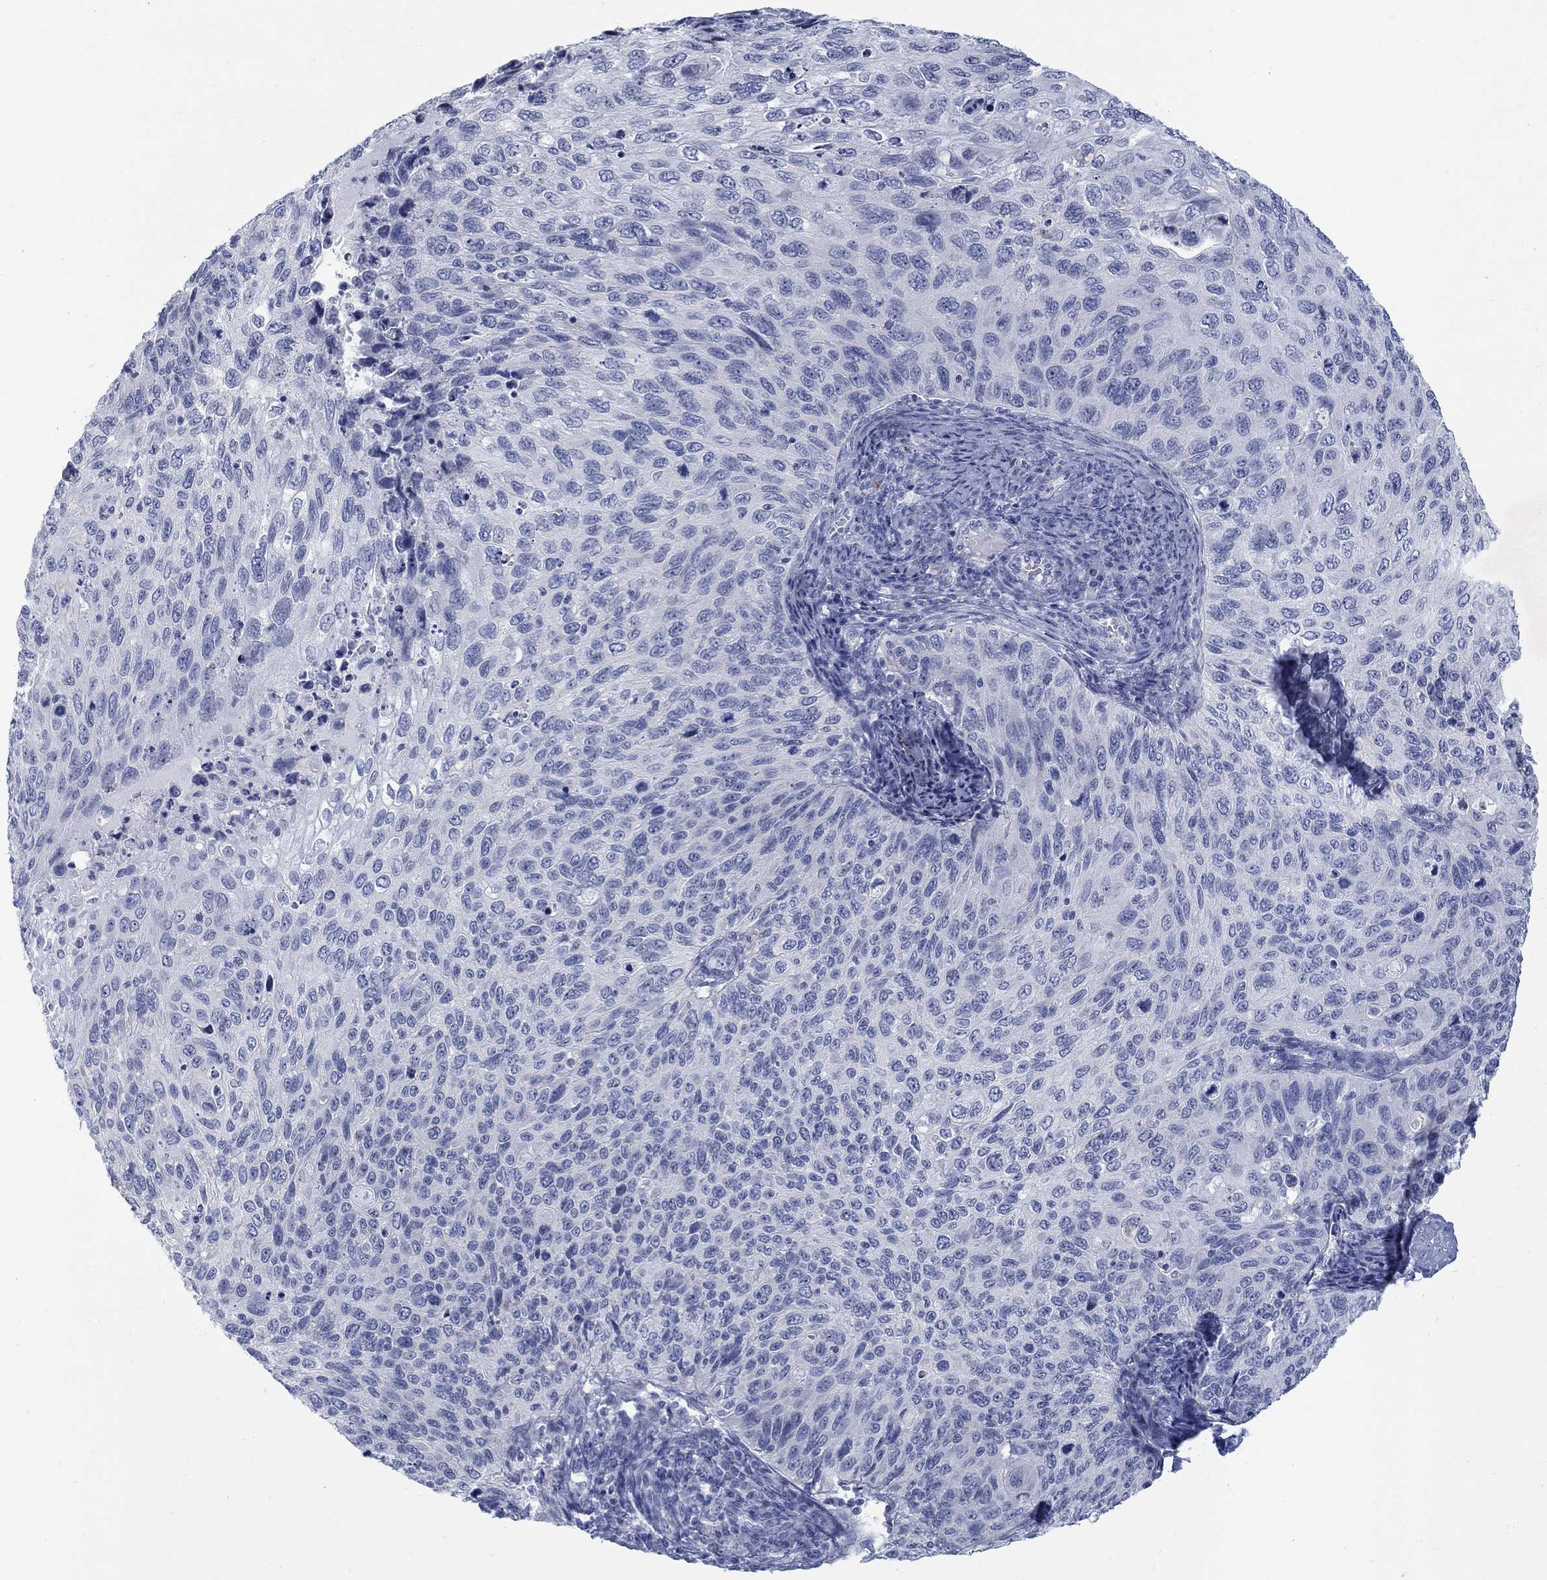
{"staining": {"intensity": "negative", "quantity": "none", "location": "none"}, "tissue": "cervical cancer", "cell_type": "Tumor cells", "image_type": "cancer", "snomed": [{"axis": "morphology", "description": "Squamous cell carcinoma, NOS"}, {"axis": "topography", "description": "Cervix"}], "caption": "Micrograph shows no protein positivity in tumor cells of cervical cancer tissue.", "gene": "RFTN2", "patient": {"sex": "female", "age": 70}}